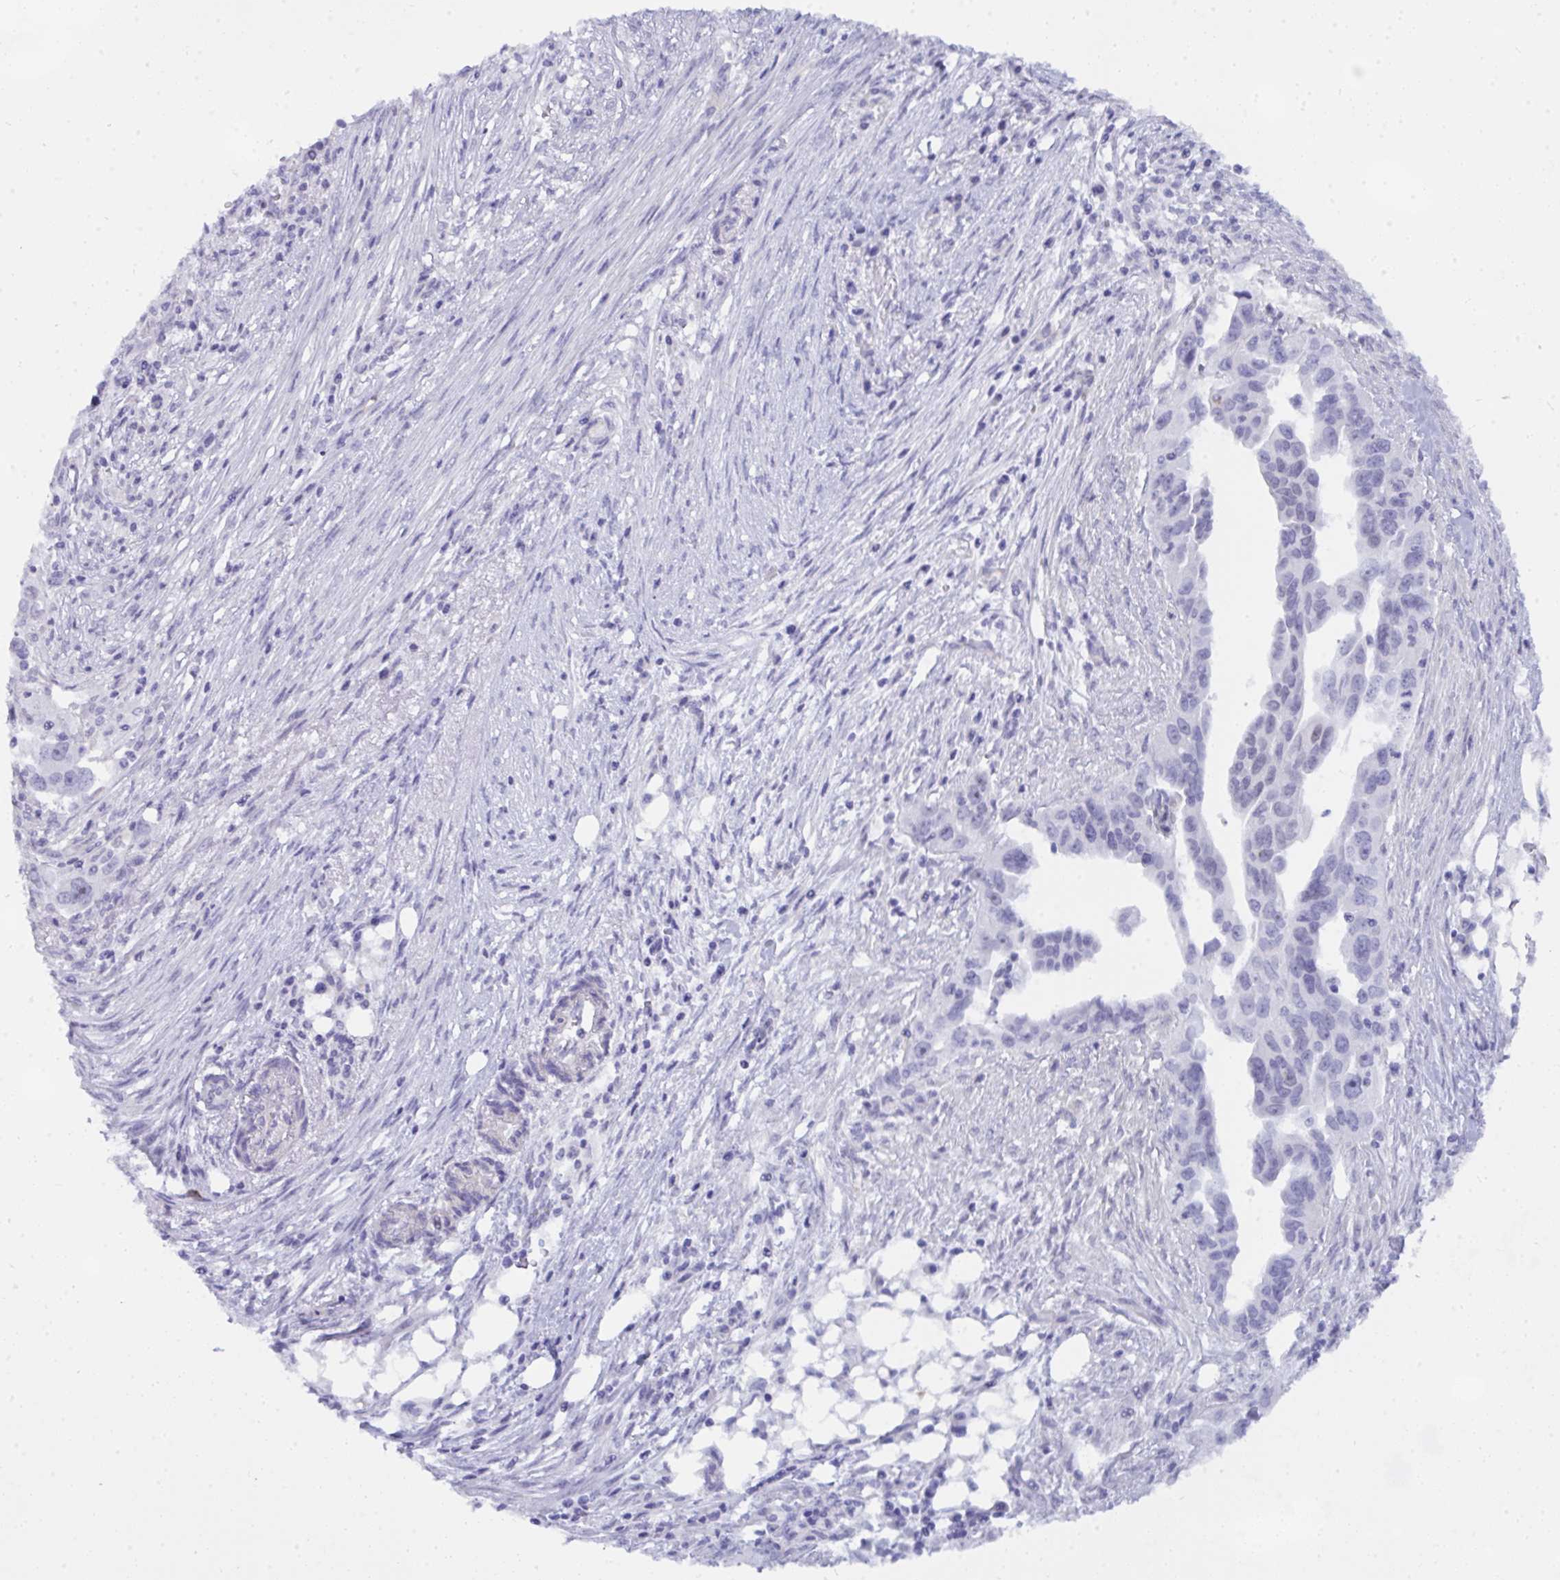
{"staining": {"intensity": "negative", "quantity": "none", "location": "none"}, "tissue": "endometrial cancer", "cell_type": "Tumor cells", "image_type": "cancer", "snomed": [{"axis": "morphology", "description": "Adenocarcinoma, NOS"}, {"axis": "topography", "description": "Endometrium"}], "caption": "Endometrial cancer (adenocarcinoma) stained for a protein using IHC displays no expression tumor cells.", "gene": "NFXL1", "patient": {"sex": "female", "age": 75}}